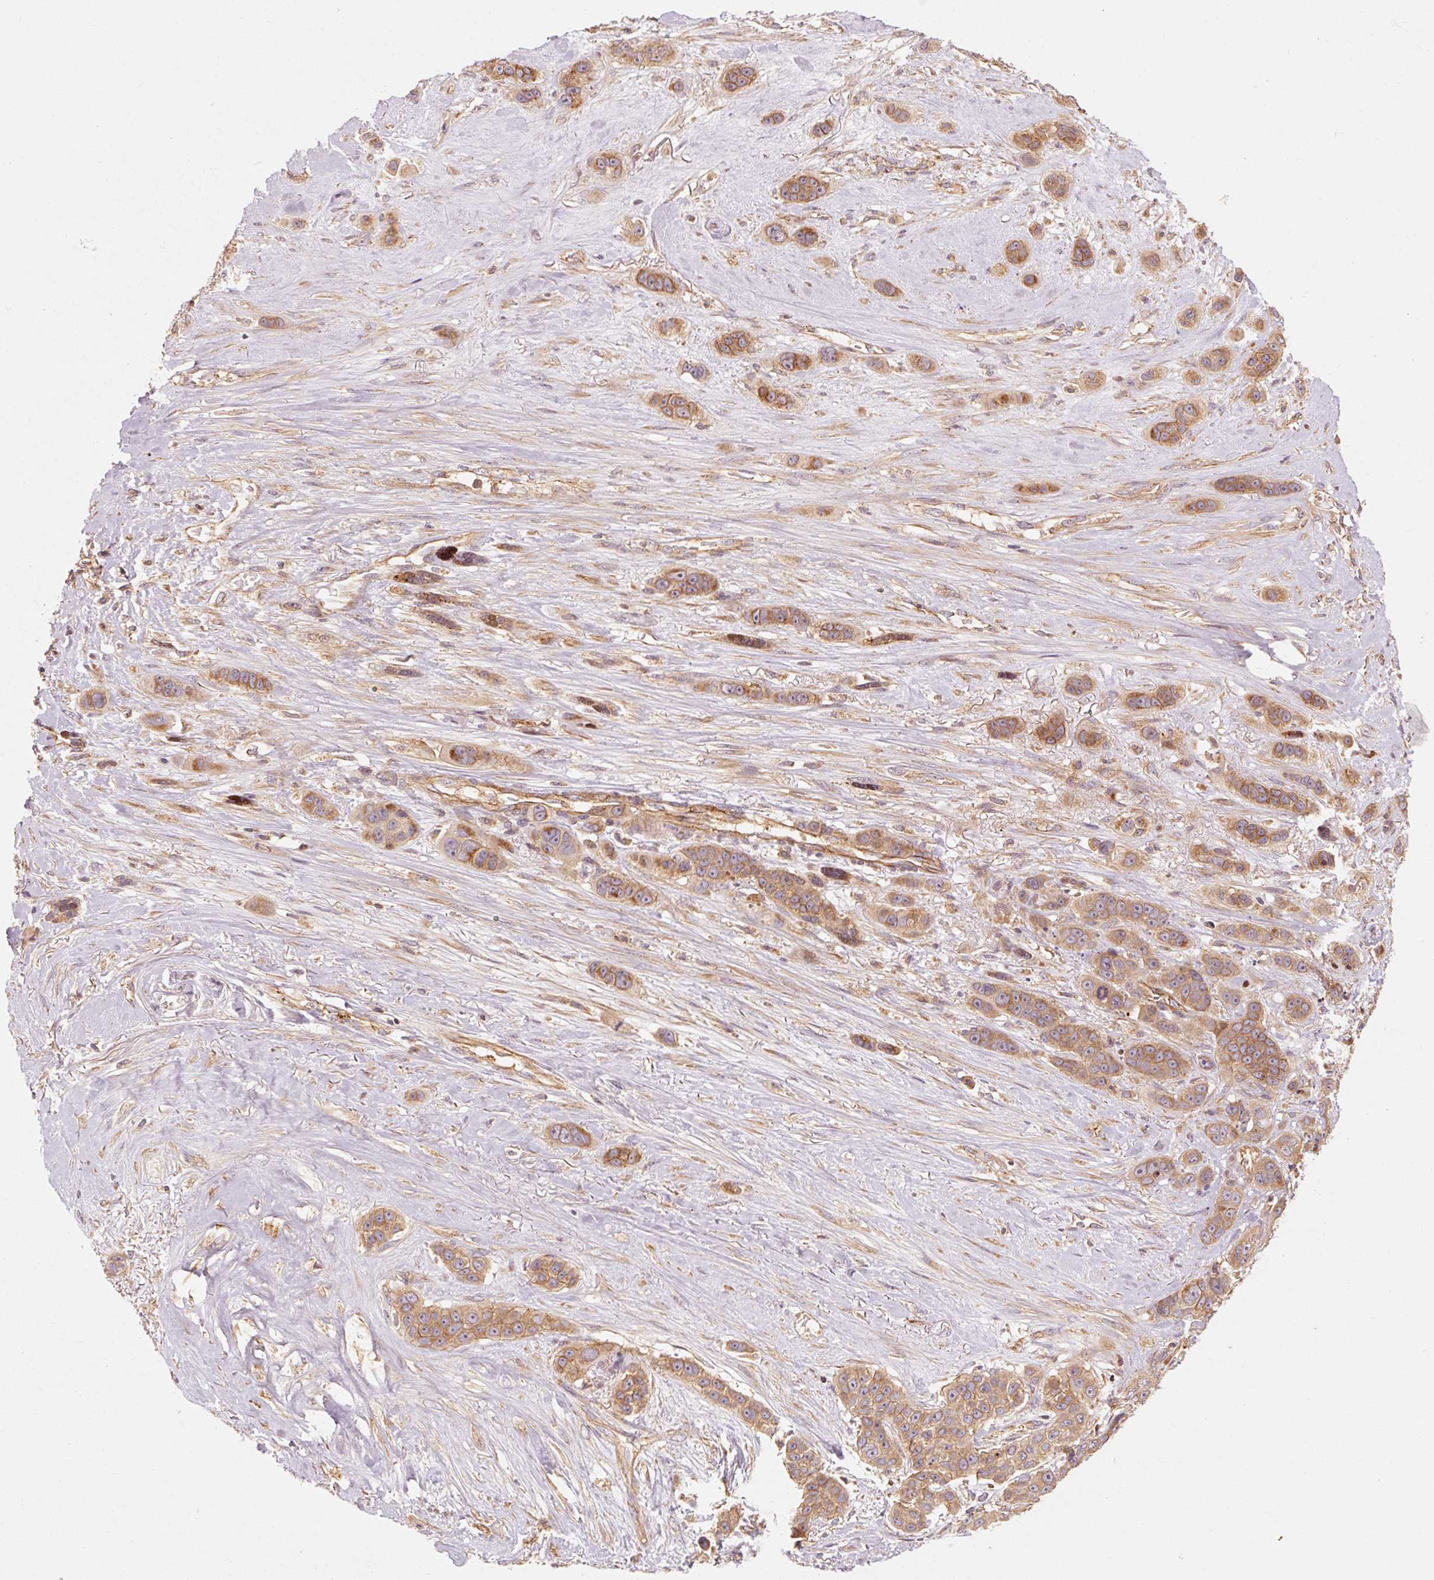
{"staining": {"intensity": "moderate", "quantity": ">75%", "location": "cytoplasmic/membranous"}, "tissue": "skin cancer", "cell_type": "Tumor cells", "image_type": "cancer", "snomed": [{"axis": "morphology", "description": "Squamous cell carcinoma, NOS"}, {"axis": "topography", "description": "Skin"}], "caption": "DAB immunohistochemical staining of skin squamous cell carcinoma demonstrates moderate cytoplasmic/membranous protein staining in approximately >75% of tumor cells.", "gene": "CTNNA1", "patient": {"sex": "male", "age": 67}}